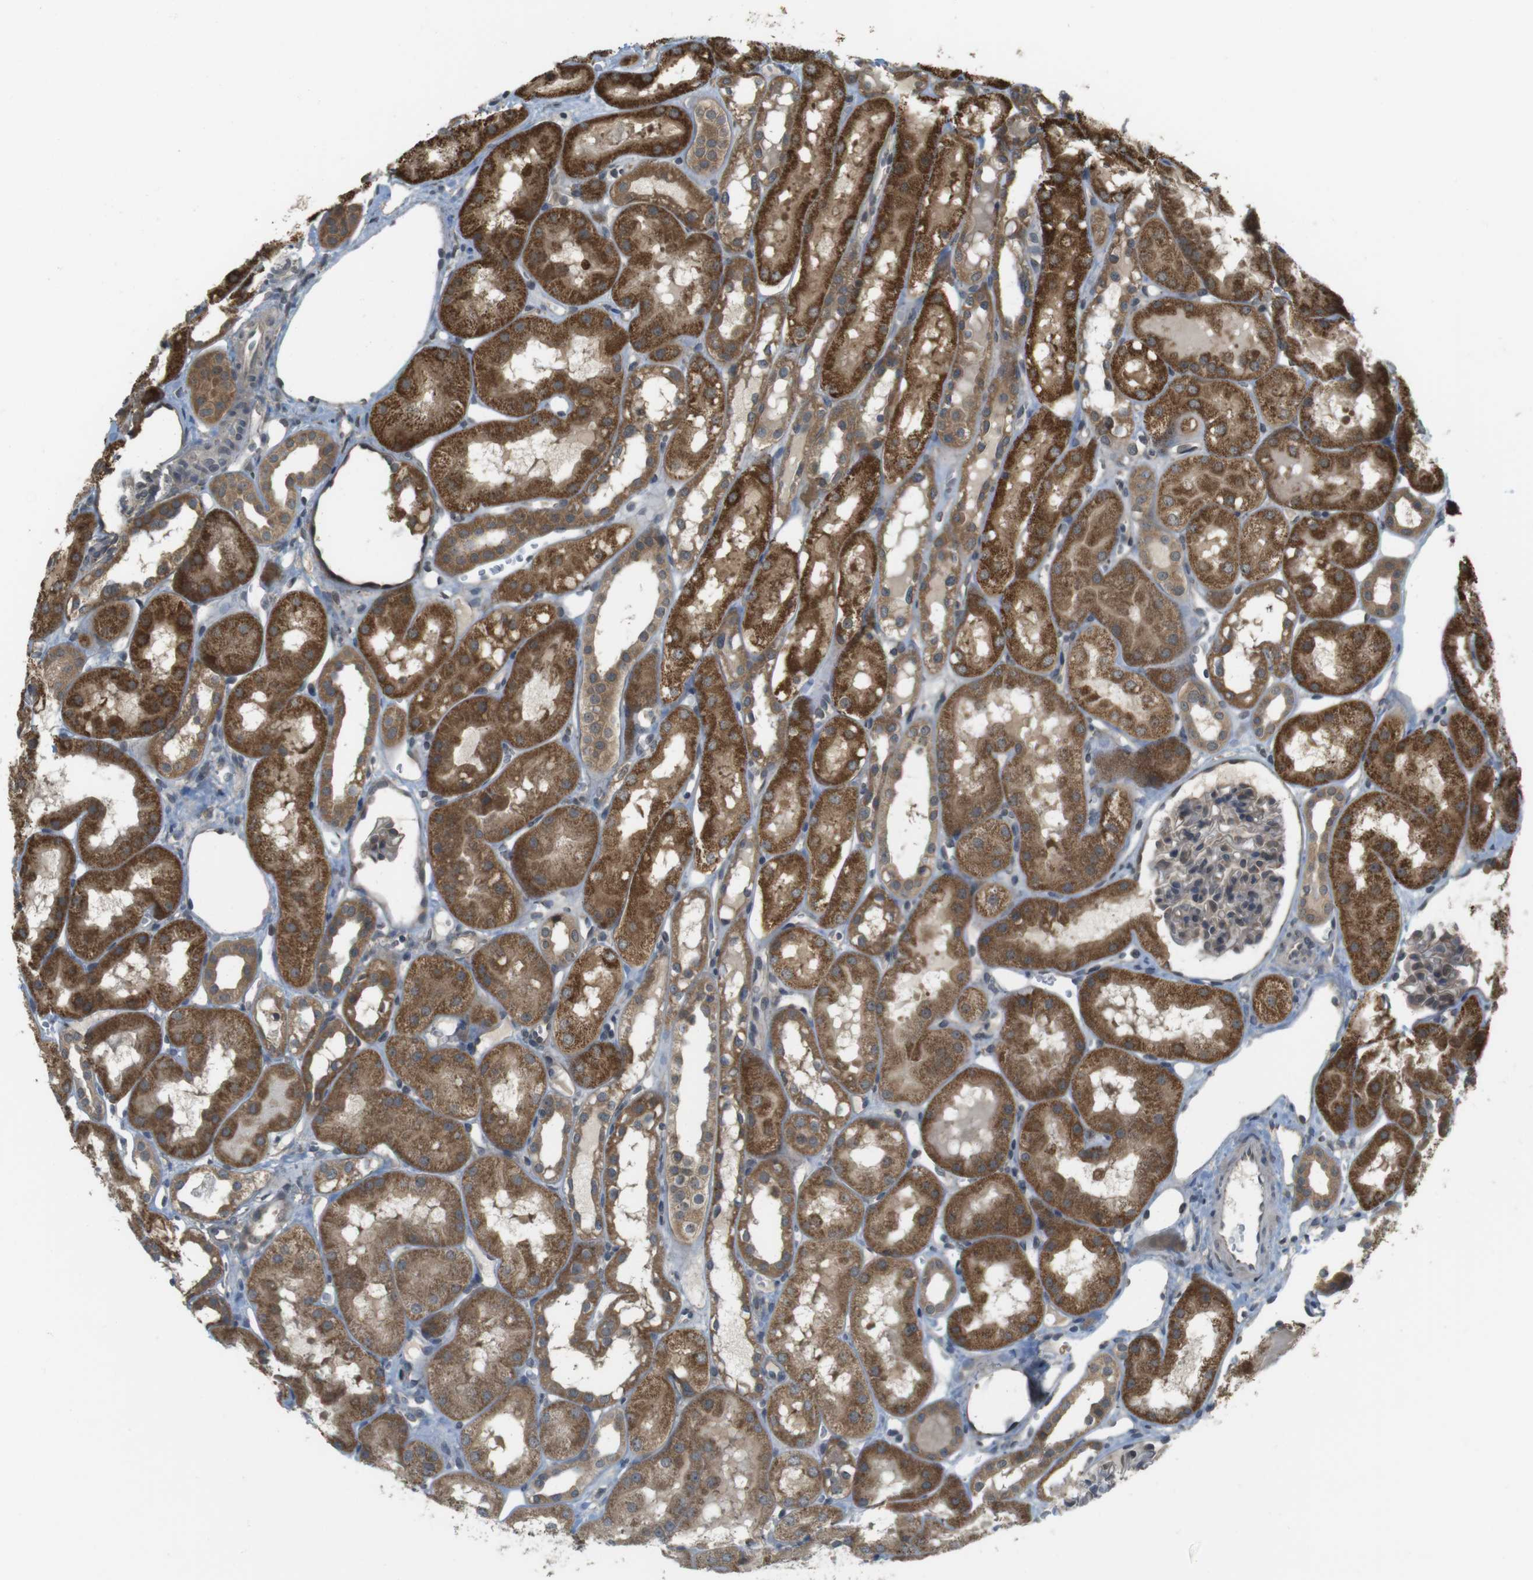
{"staining": {"intensity": "weak", "quantity": "<25%", "location": "cytoplasmic/membranous"}, "tissue": "kidney", "cell_type": "Cells in glomeruli", "image_type": "normal", "snomed": [{"axis": "morphology", "description": "Normal tissue, NOS"}, {"axis": "topography", "description": "Kidney"}, {"axis": "topography", "description": "Urinary bladder"}], "caption": "A high-resolution histopathology image shows immunohistochemistry (IHC) staining of normal kidney, which displays no significant positivity in cells in glomeruli. (DAB immunohistochemistry visualized using brightfield microscopy, high magnification).", "gene": "RNF130", "patient": {"sex": "male", "age": 16}}